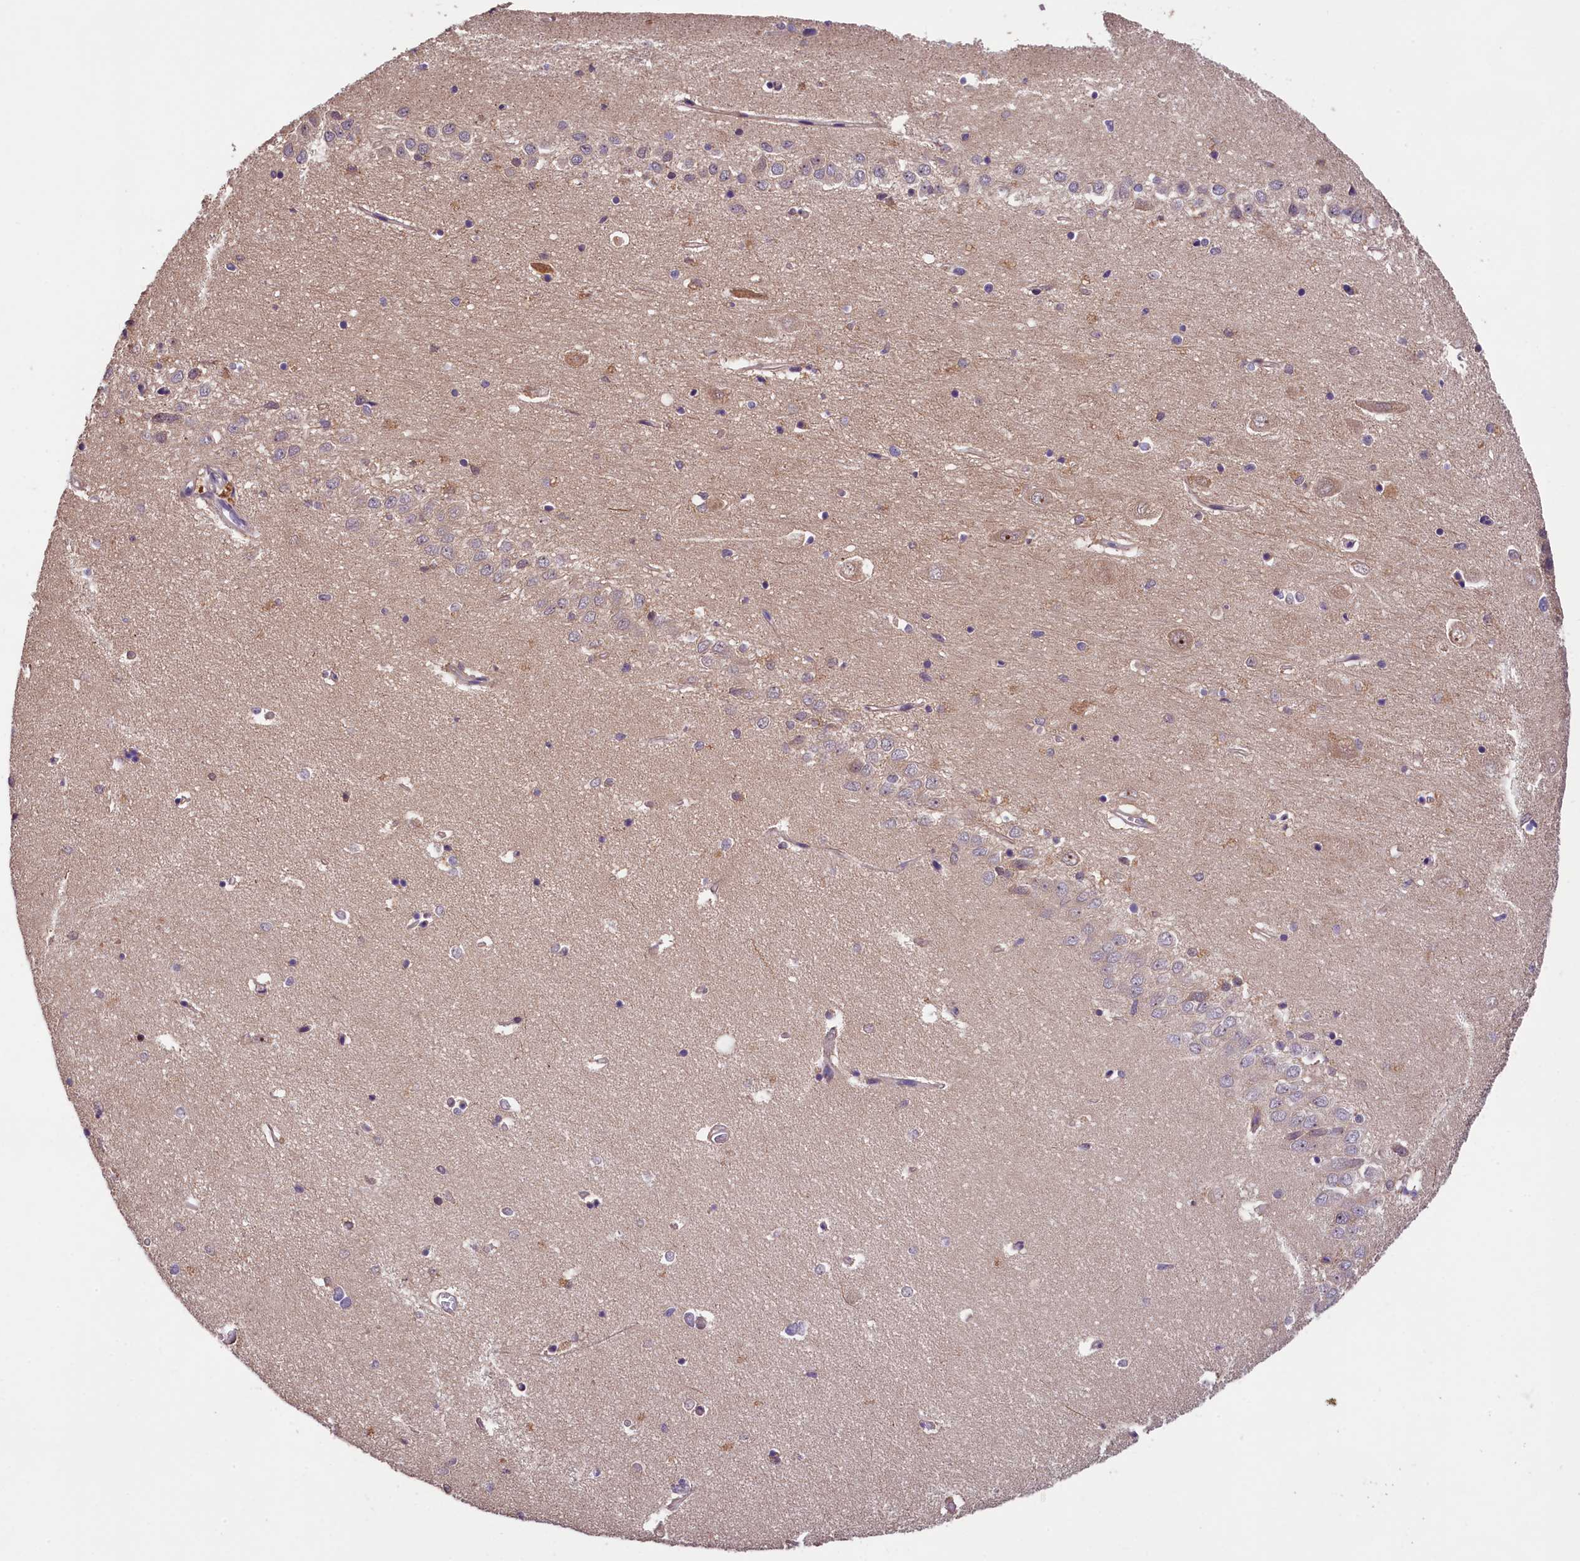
{"staining": {"intensity": "weak", "quantity": "<25%", "location": "cytoplasmic/membranous"}, "tissue": "hippocampus", "cell_type": "Glial cells", "image_type": "normal", "snomed": [{"axis": "morphology", "description": "Normal tissue, NOS"}, {"axis": "topography", "description": "Hippocampus"}], "caption": "An immunohistochemistry image of benign hippocampus is shown. There is no staining in glial cells of hippocampus. (DAB (3,3'-diaminobenzidine) immunohistochemistry (IHC) visualized using brightfield microscopy, high magnification).", "gene": "PHAF1", "patient": {"sex": "female", "age": 64}}